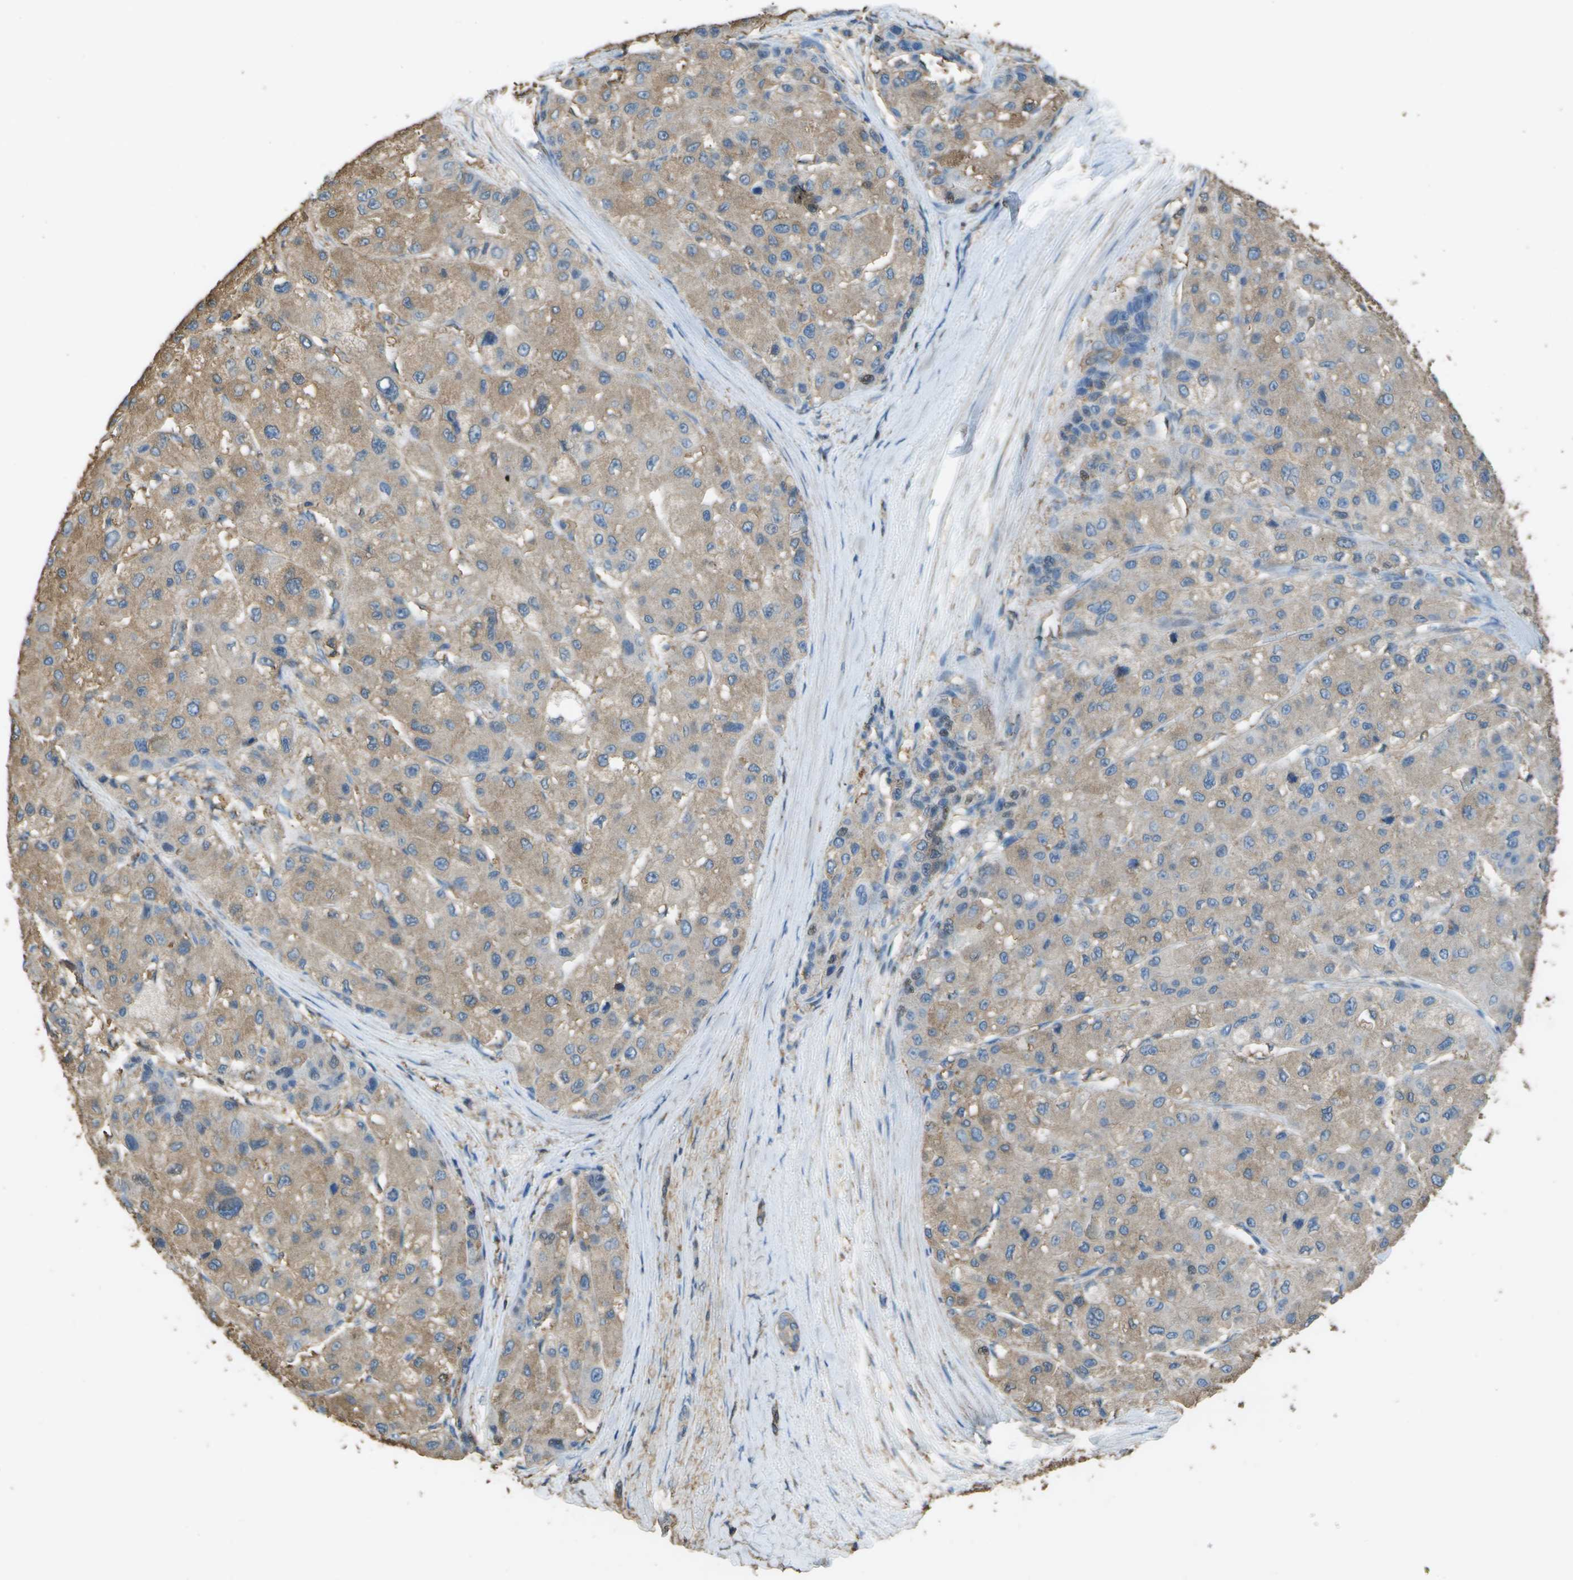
{"staining": {"intensity": "moderate", "quantity": ">75%", "location": "cytoplasmic/membranous"}, "tissue": "liver cancer", "cell_type": "Tumor cells", "image_type": "cancer", "snomed": [{"axis": "morphology", "description": "Carcinoma, Hepatocellular, NOS"}, {"axis": "topography", "description": "Liver"}], "caption": "Liver cancer (hepatocellular carcinoma) tissue displays moderate cytoplasmic/membranous staining in about >75% of tumor cells, visualized by immunohistochemistry.", "gene": "CYP4F11", "patient": {"sex": "male", "age": 80}}